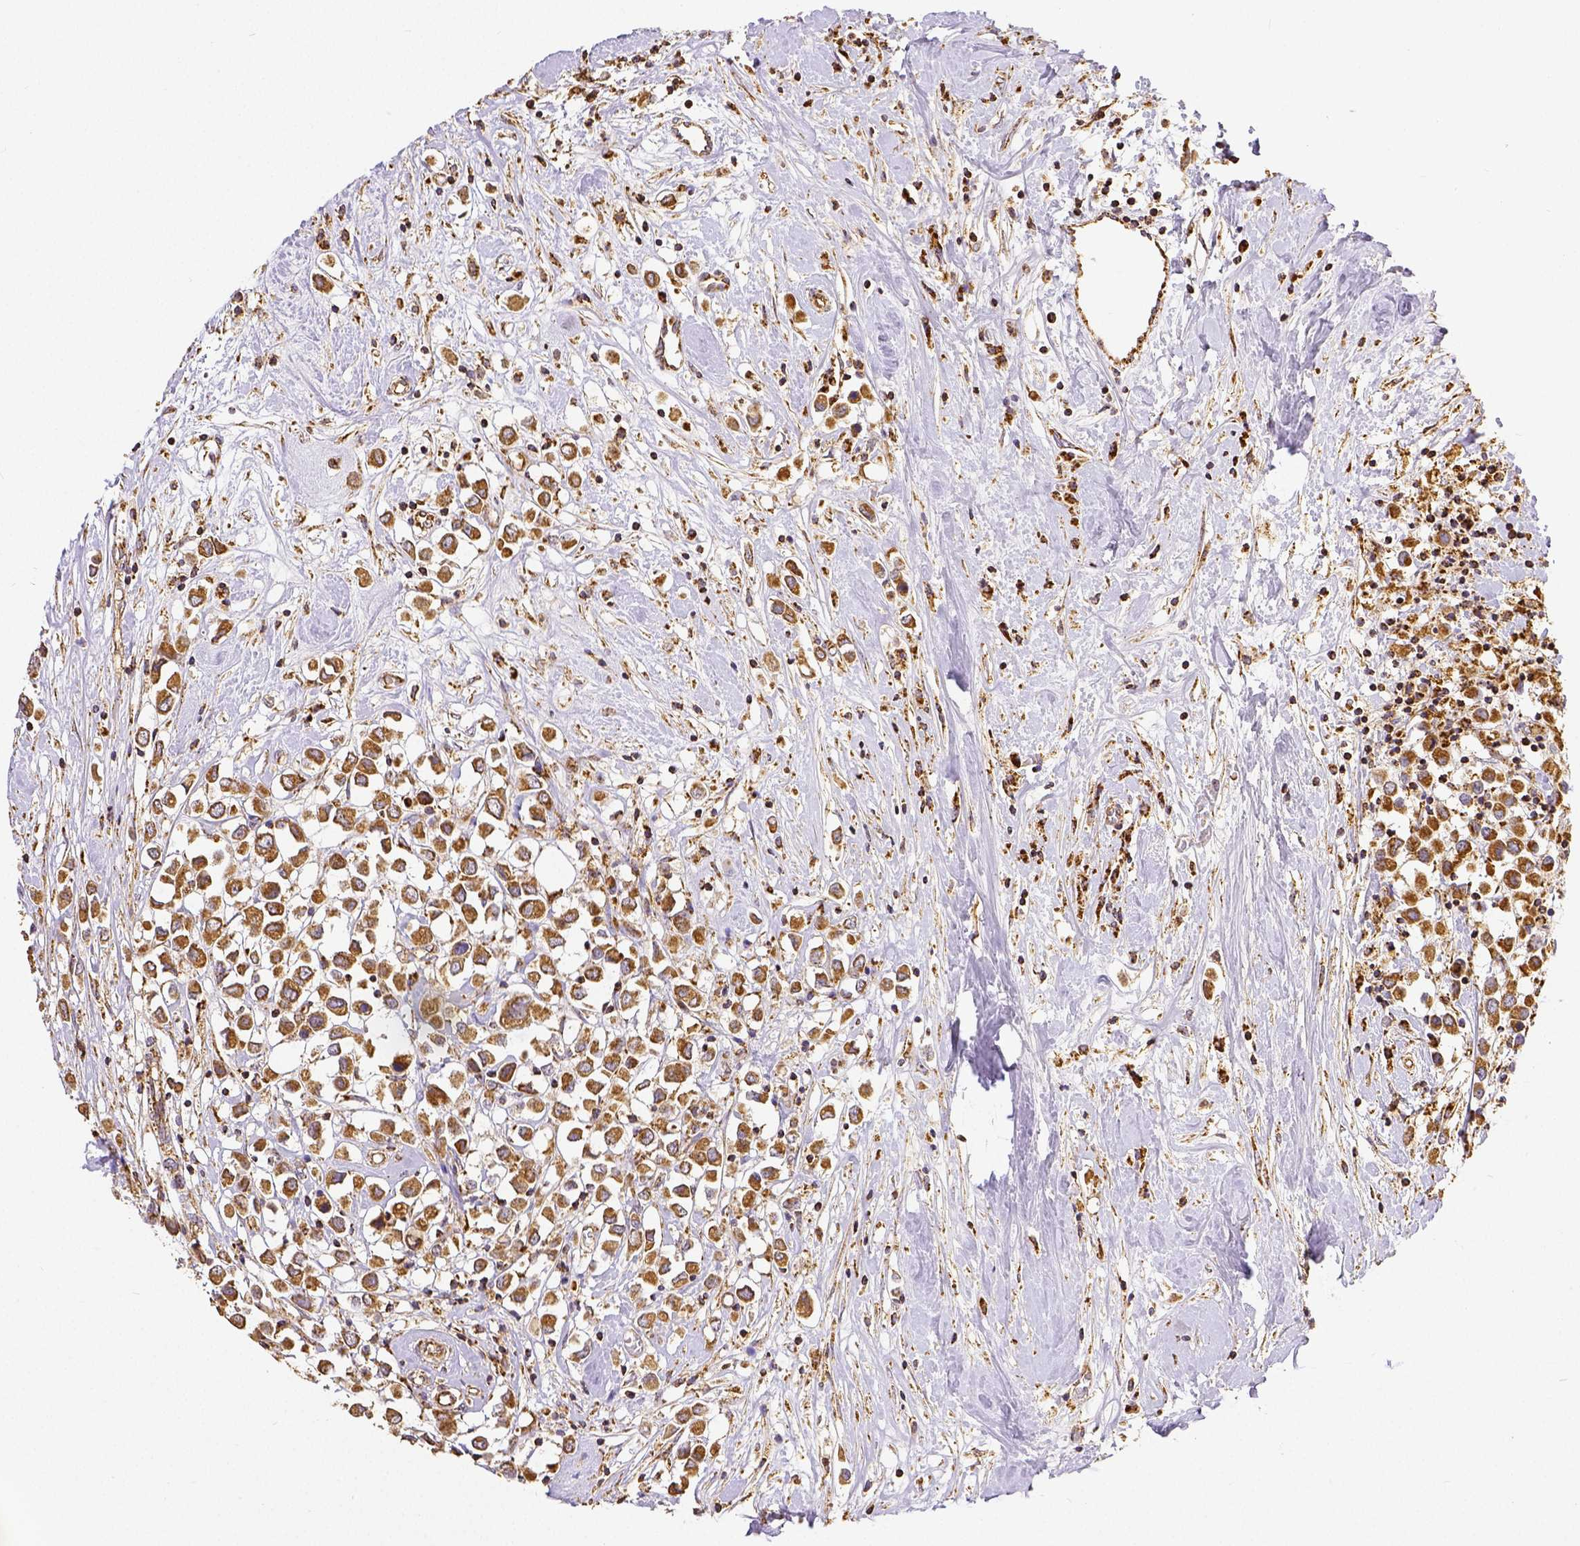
{"staining": {"intensity": "moderate", "quantity": ">75%", "location": "cytoplasmic/membranous"}, "tissue": "breast cancer", "cell_type": "Tumor cells", "image_type": "cancer", "snomed": [{"axis": "morphology", "description": "Duct carcinoma"}, {"axis": "topography", "description": "Breast"}], "caption": "Infiltrating ductal carcinoma (breast) stained with IHC reveals moderate cytoplasmic/membranous expression in about >75% of tumor cells. (brown staining indicates protein expression, while blue staining denotes nuclei).", "gene": "SDHB", "patient": {"sex": "female", "age": 61}}